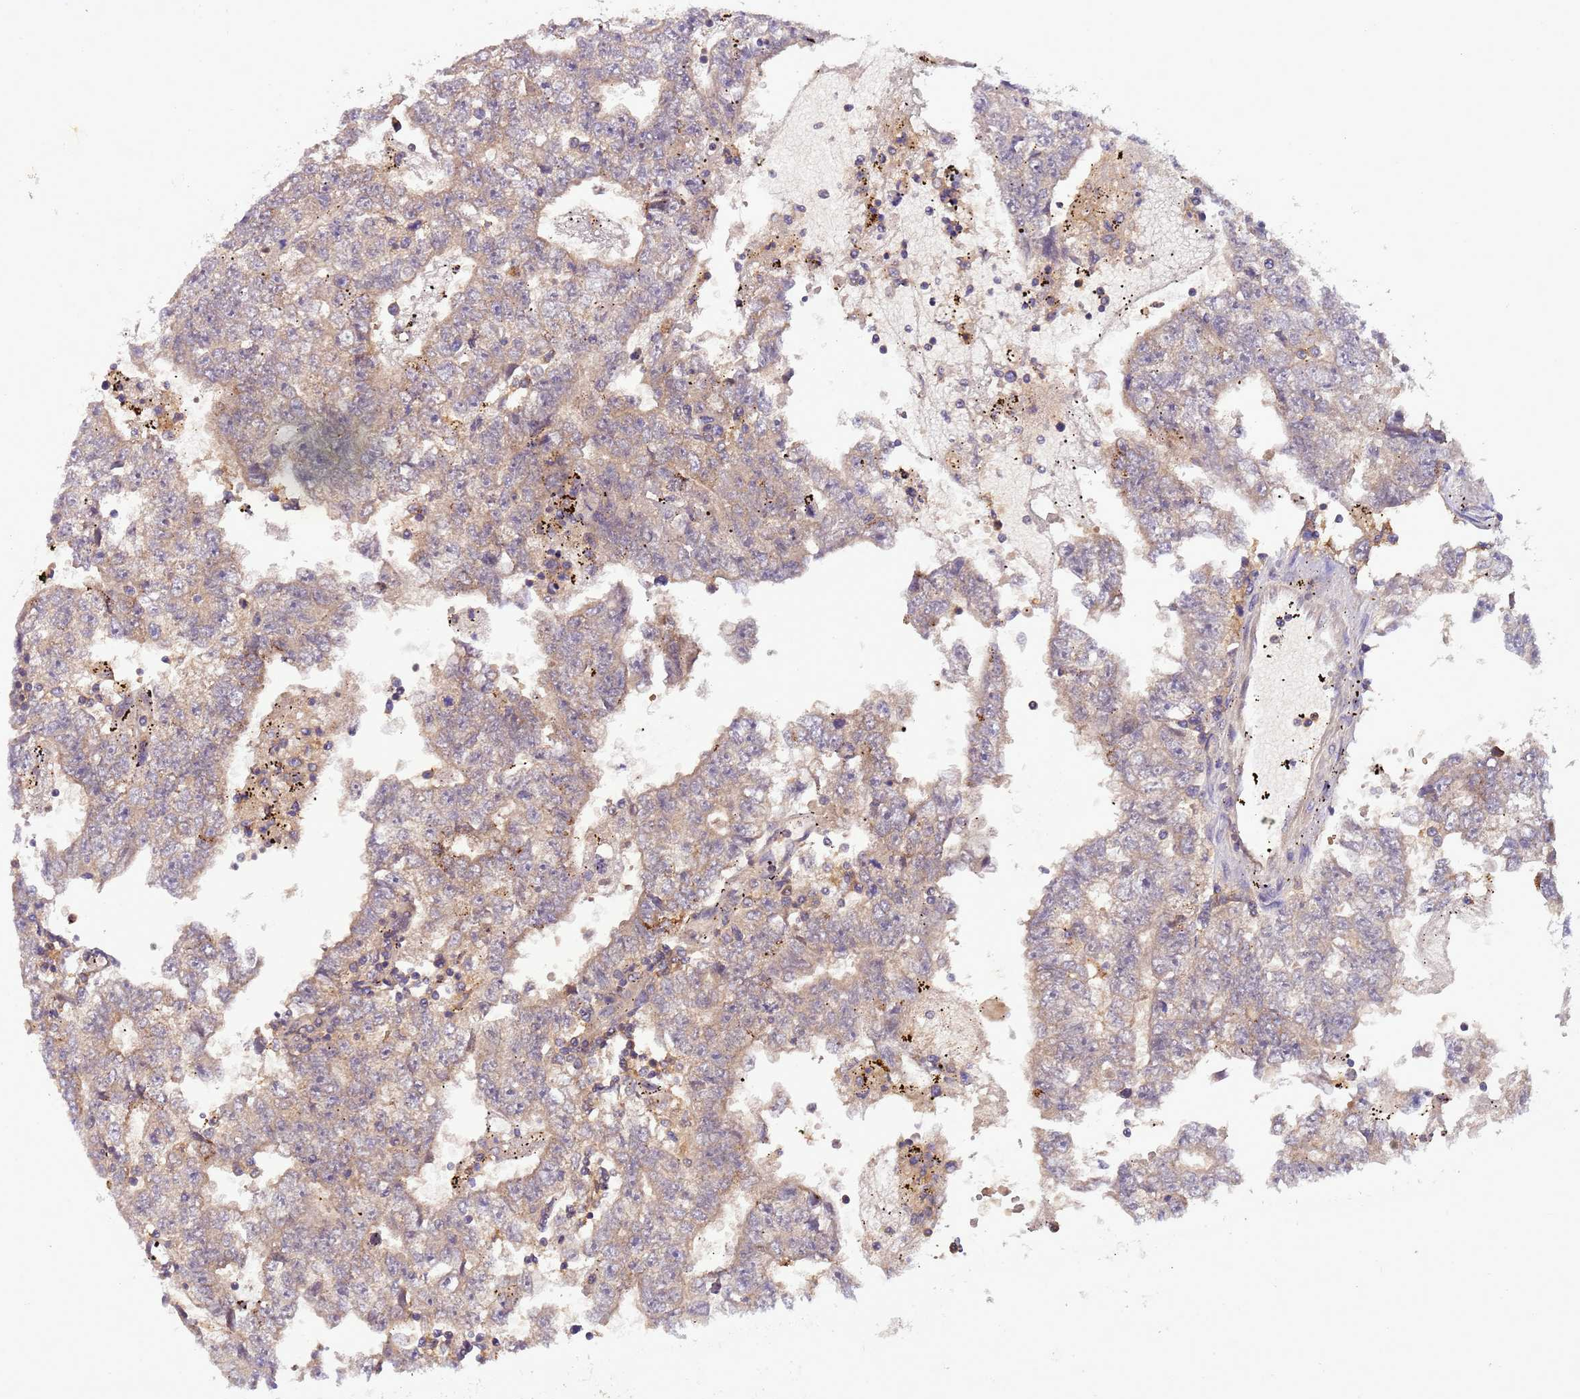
{"staining": {"intensity": "weak", "quantity": ">75%", "location": "cytoplasmic/membranous"}, "tissue": "testis cancer", "cell_type": "Tumor cells", "image_type": "cancer", "snomed": [{"axis": "morphology", "description": "Carcinoma, Embryonal, NOS"}, {"axis": "topography", "description": "Testis"}], "caption": "A high-resolution histopathology image shows IHC staining of testis cancer (embryonal carcinoma), which shows weak cytoplasmic/membranous staining in approximately >75% of tumor cells. The staining is performed using DAB brown chromogen to label protein expression. The nuclei are counter-stained blue using hematoxylin.", "gene": "CD53", "patient": {"sex": "male", "age": 25}}